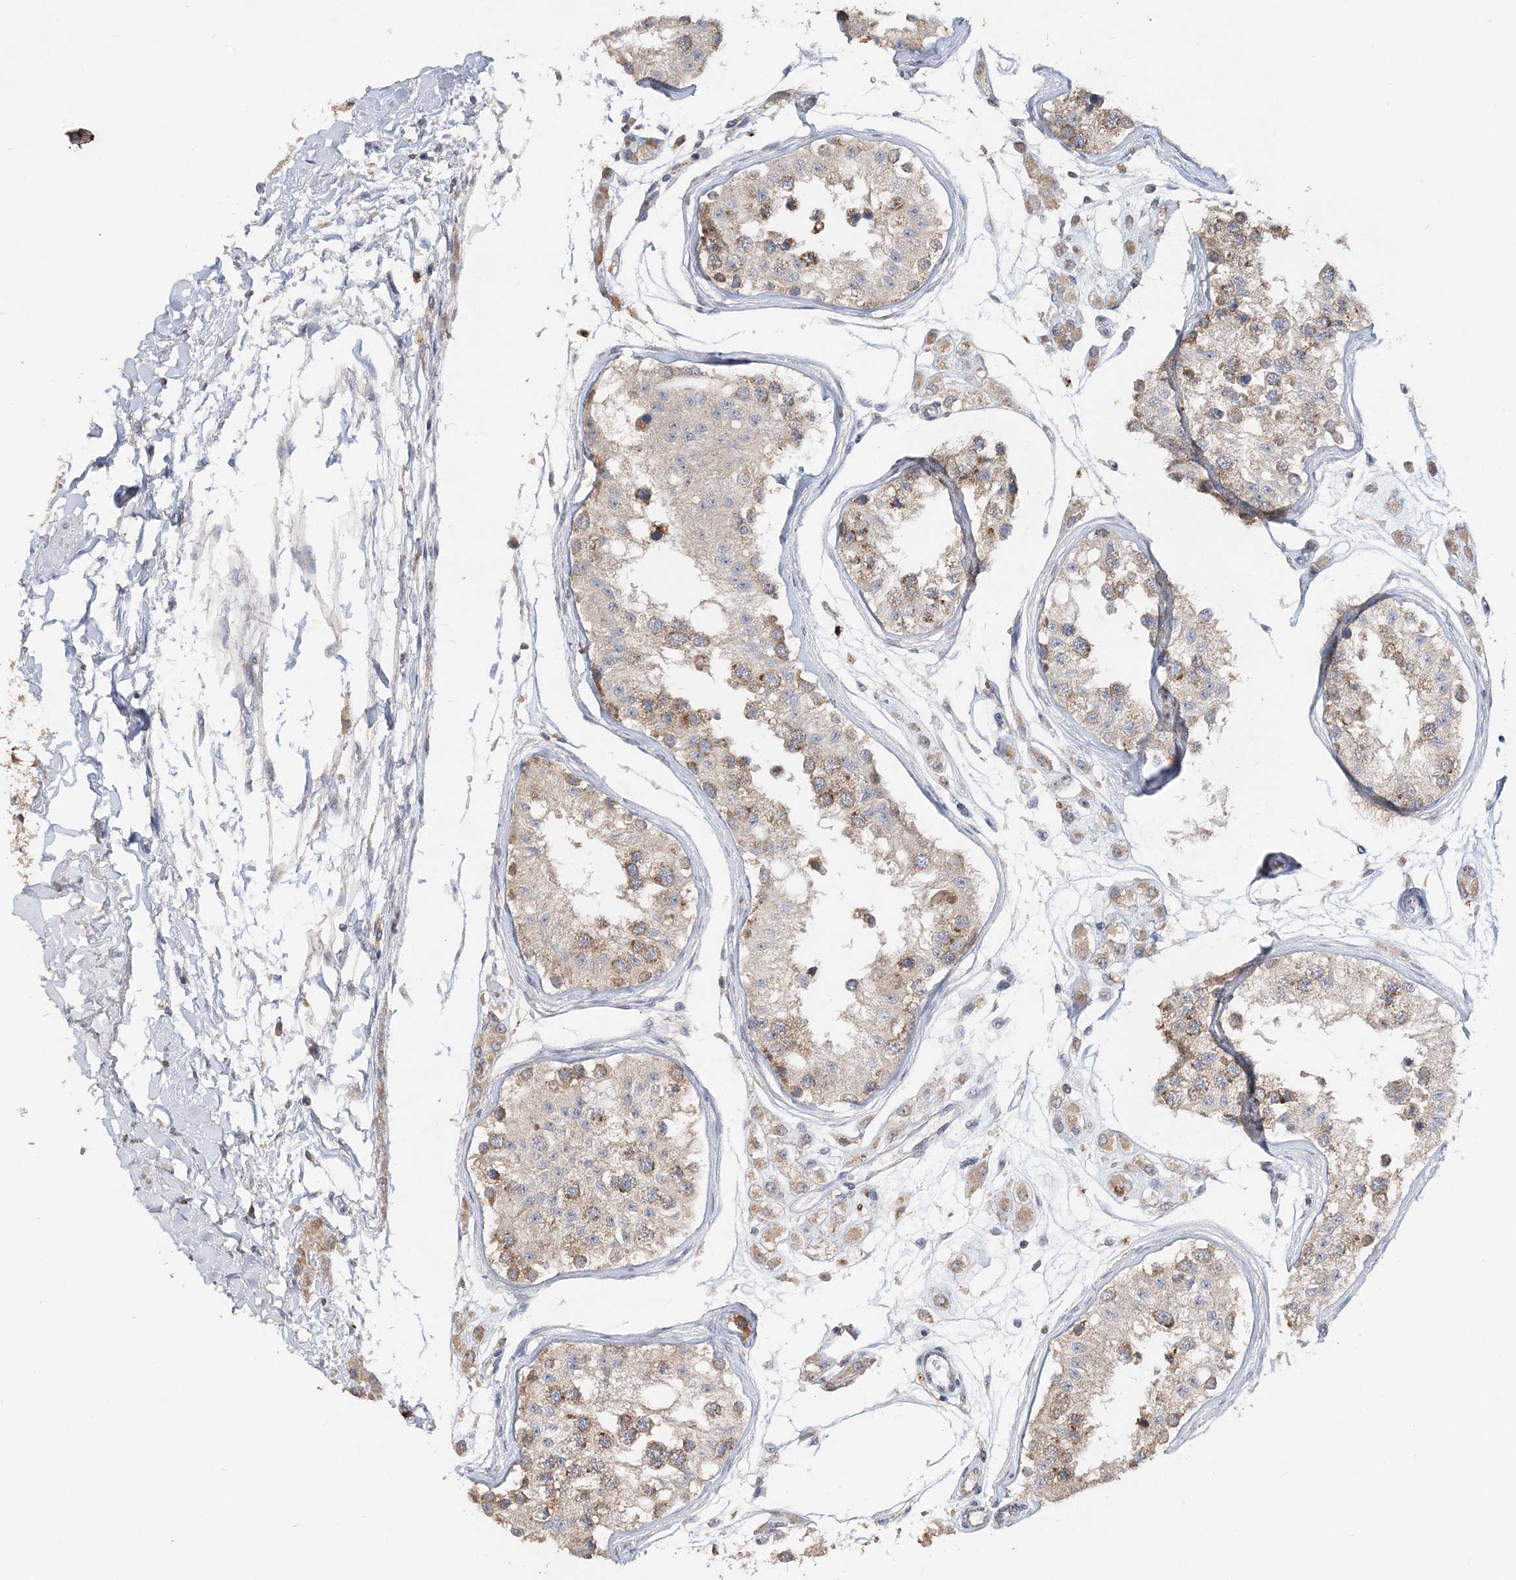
{"staining": {"intensity": "moderate", "quantity": ">75%", "location": "cytoplasmic/membranous"}, "tissue": "testis", "cell_type": "Cells in seminiferous ducts", "image_type": "normal", "snomed": [{"axis": "morphology", "description": "Normal tissue, NOS"}, {"axis": "morphology", "description": "Adenocarcinoma, metastatic, NOS"}, {"axis": "topography", "description": "Testis"}], "caption": "The photomicrograph demonstrates immunohistochemical staining of normal testis. There is moderate cytoplasmic/membranous expression is present in about >75% of cells in seminiferous ducts.", "gene": "RAB14", "patient": {"sex": "male", "age": 26}}